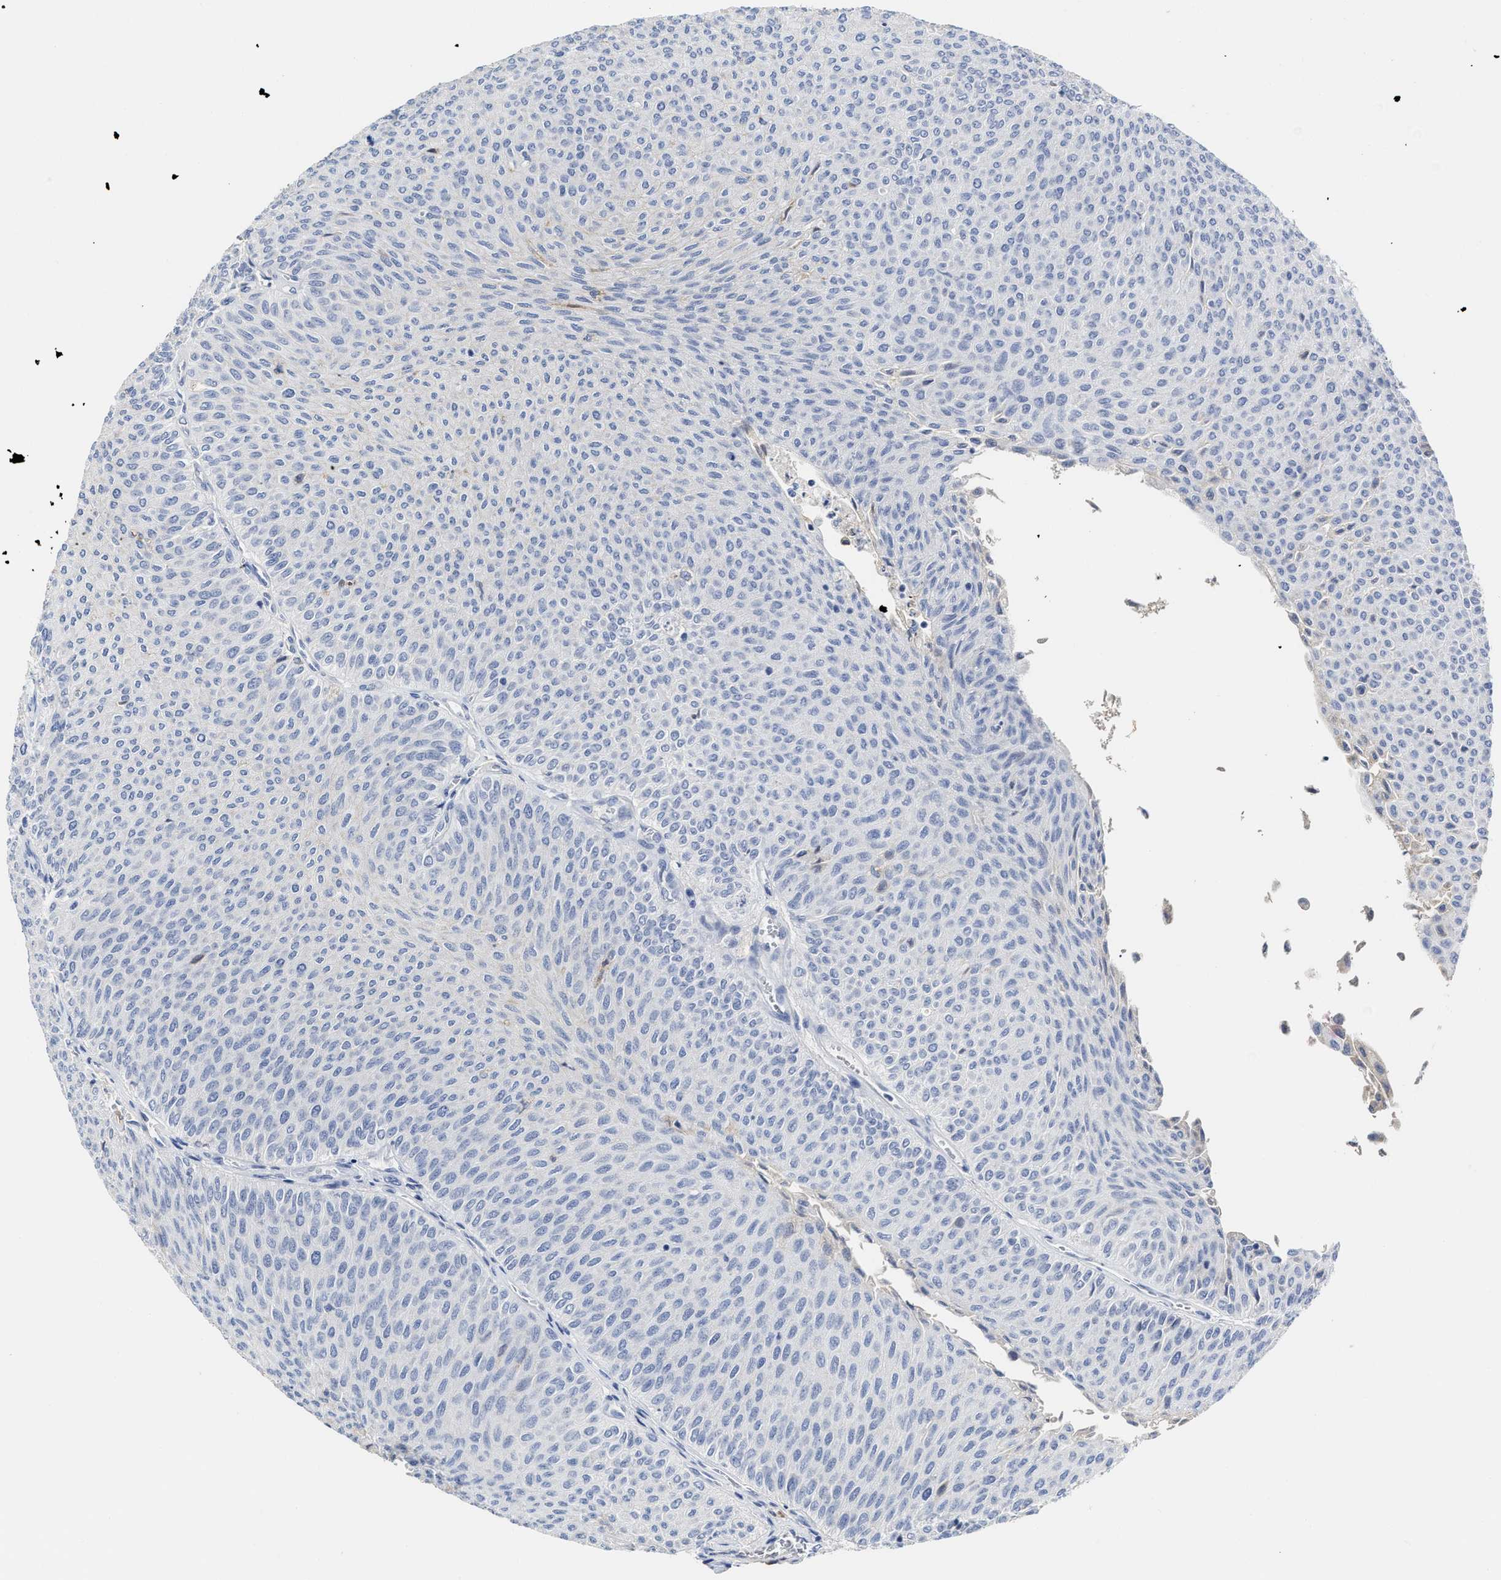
{"staining": {"intensity": "negative", "quantity": "none", "location": "none"}, "tissue": "urothelial cancer", "cell_type": "Tumor cells", "image_type": "cancer", "snomed": [{"axis": "morphology", "description": "Urothelial carcinoma, Low grade"}, {"axis": "topography", "description": "Urinary bladder"}], "caption": "The histopathology image shows no significant expression in tumor cells of low-grade urothelial carcinoma.", "gene": "C2", "patient": {"sex": "male", "age": 78}}